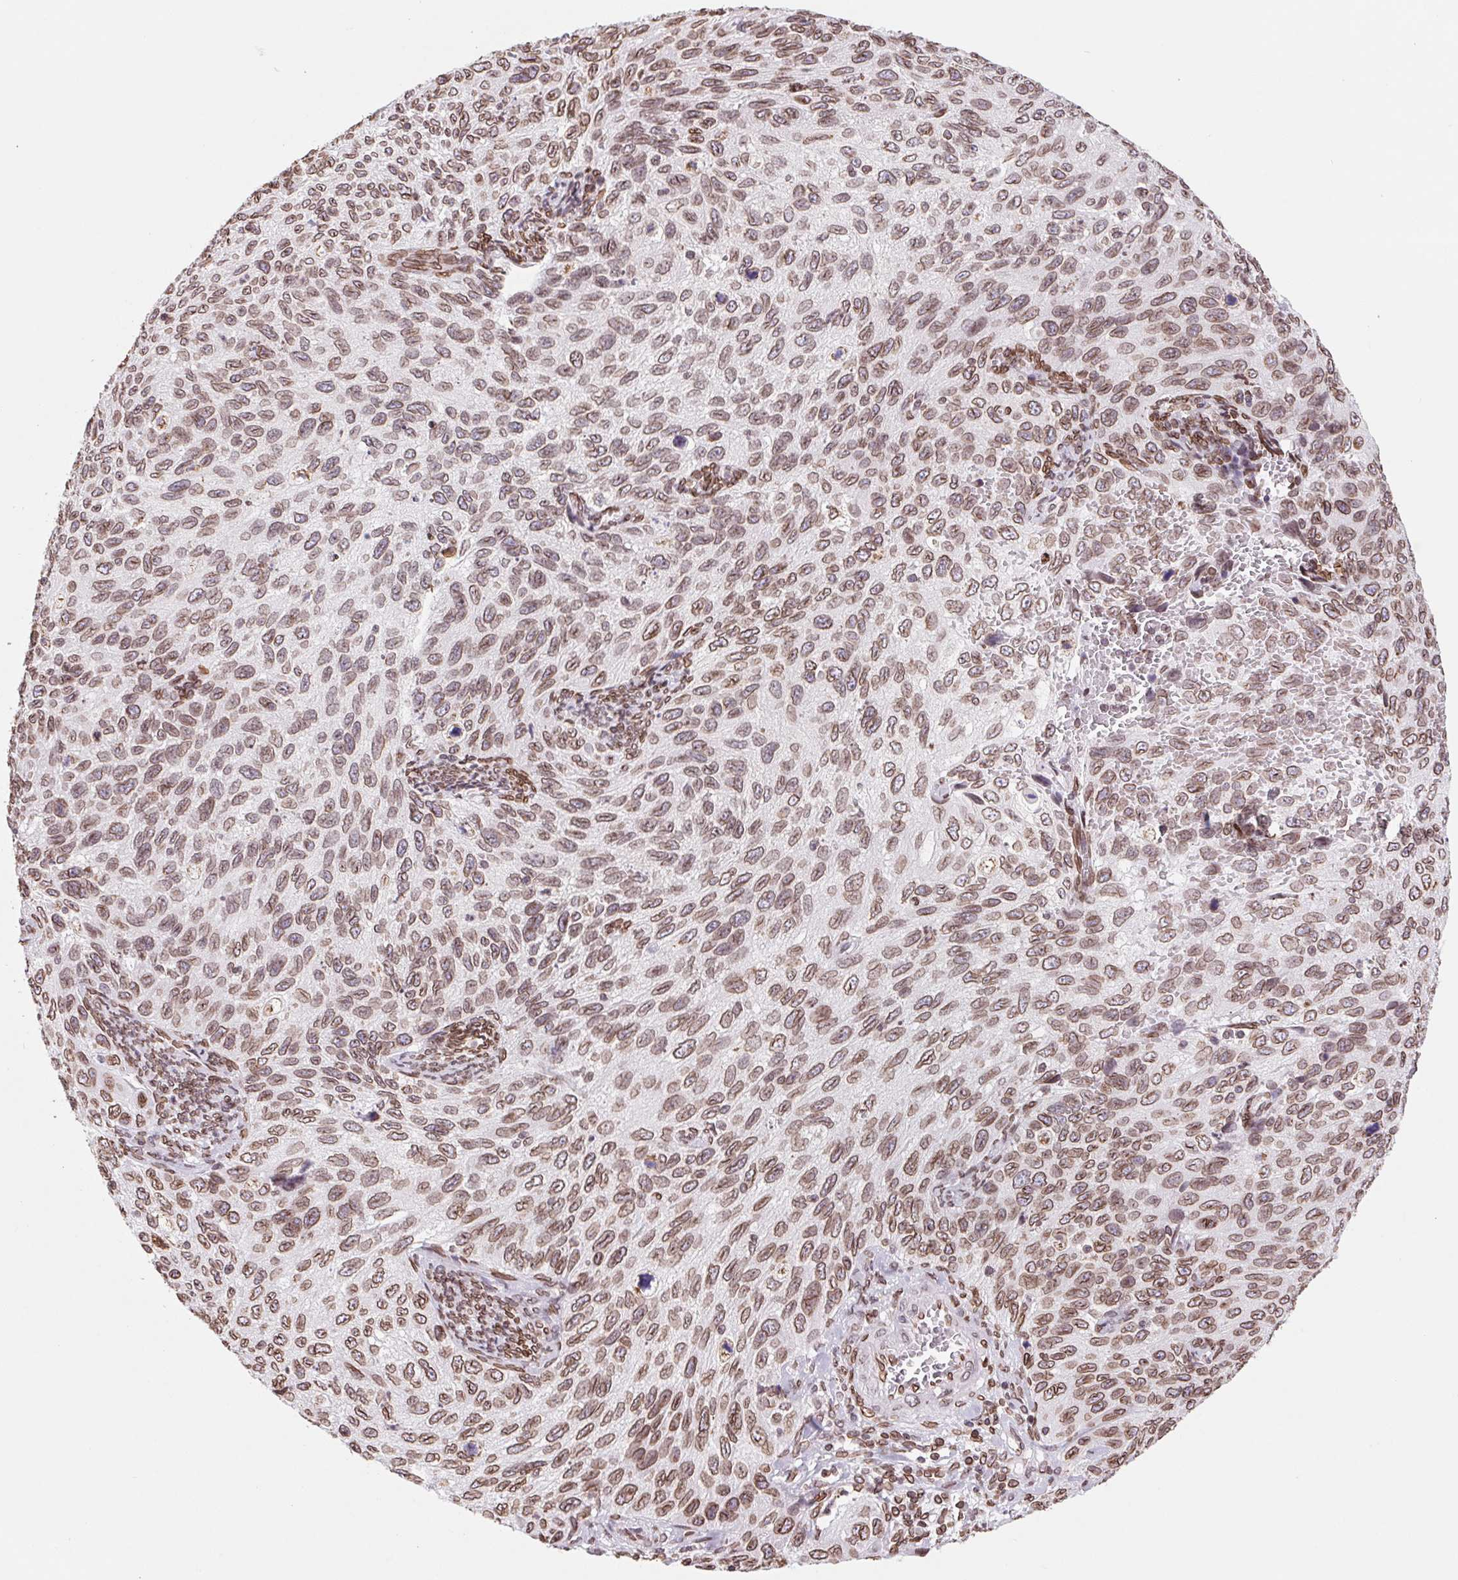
{"staining": {"intensity": "moderate", "quantity": ">75%", "location": "cytoplasmic/membranous,nuclear"}, "tissue": "cervical cancer", "cell_type": "Tumor cells", "image_type": "cancer", "snomed": [{"axis": "morphology", "description": "Squamous cell carcinoma, NOS"}, {"axis": "topography", "description": "Cervix"}], "caption": "This histopathology image shows immunohistochemistry staining of human cervical squamous cell carcinoma, with medium moderate cytoplasmic/membranous and nuclear staining in about >75% of tumor cells.", "gene": "LMNB2", "patient": {"sex": "female", "age": 70}}